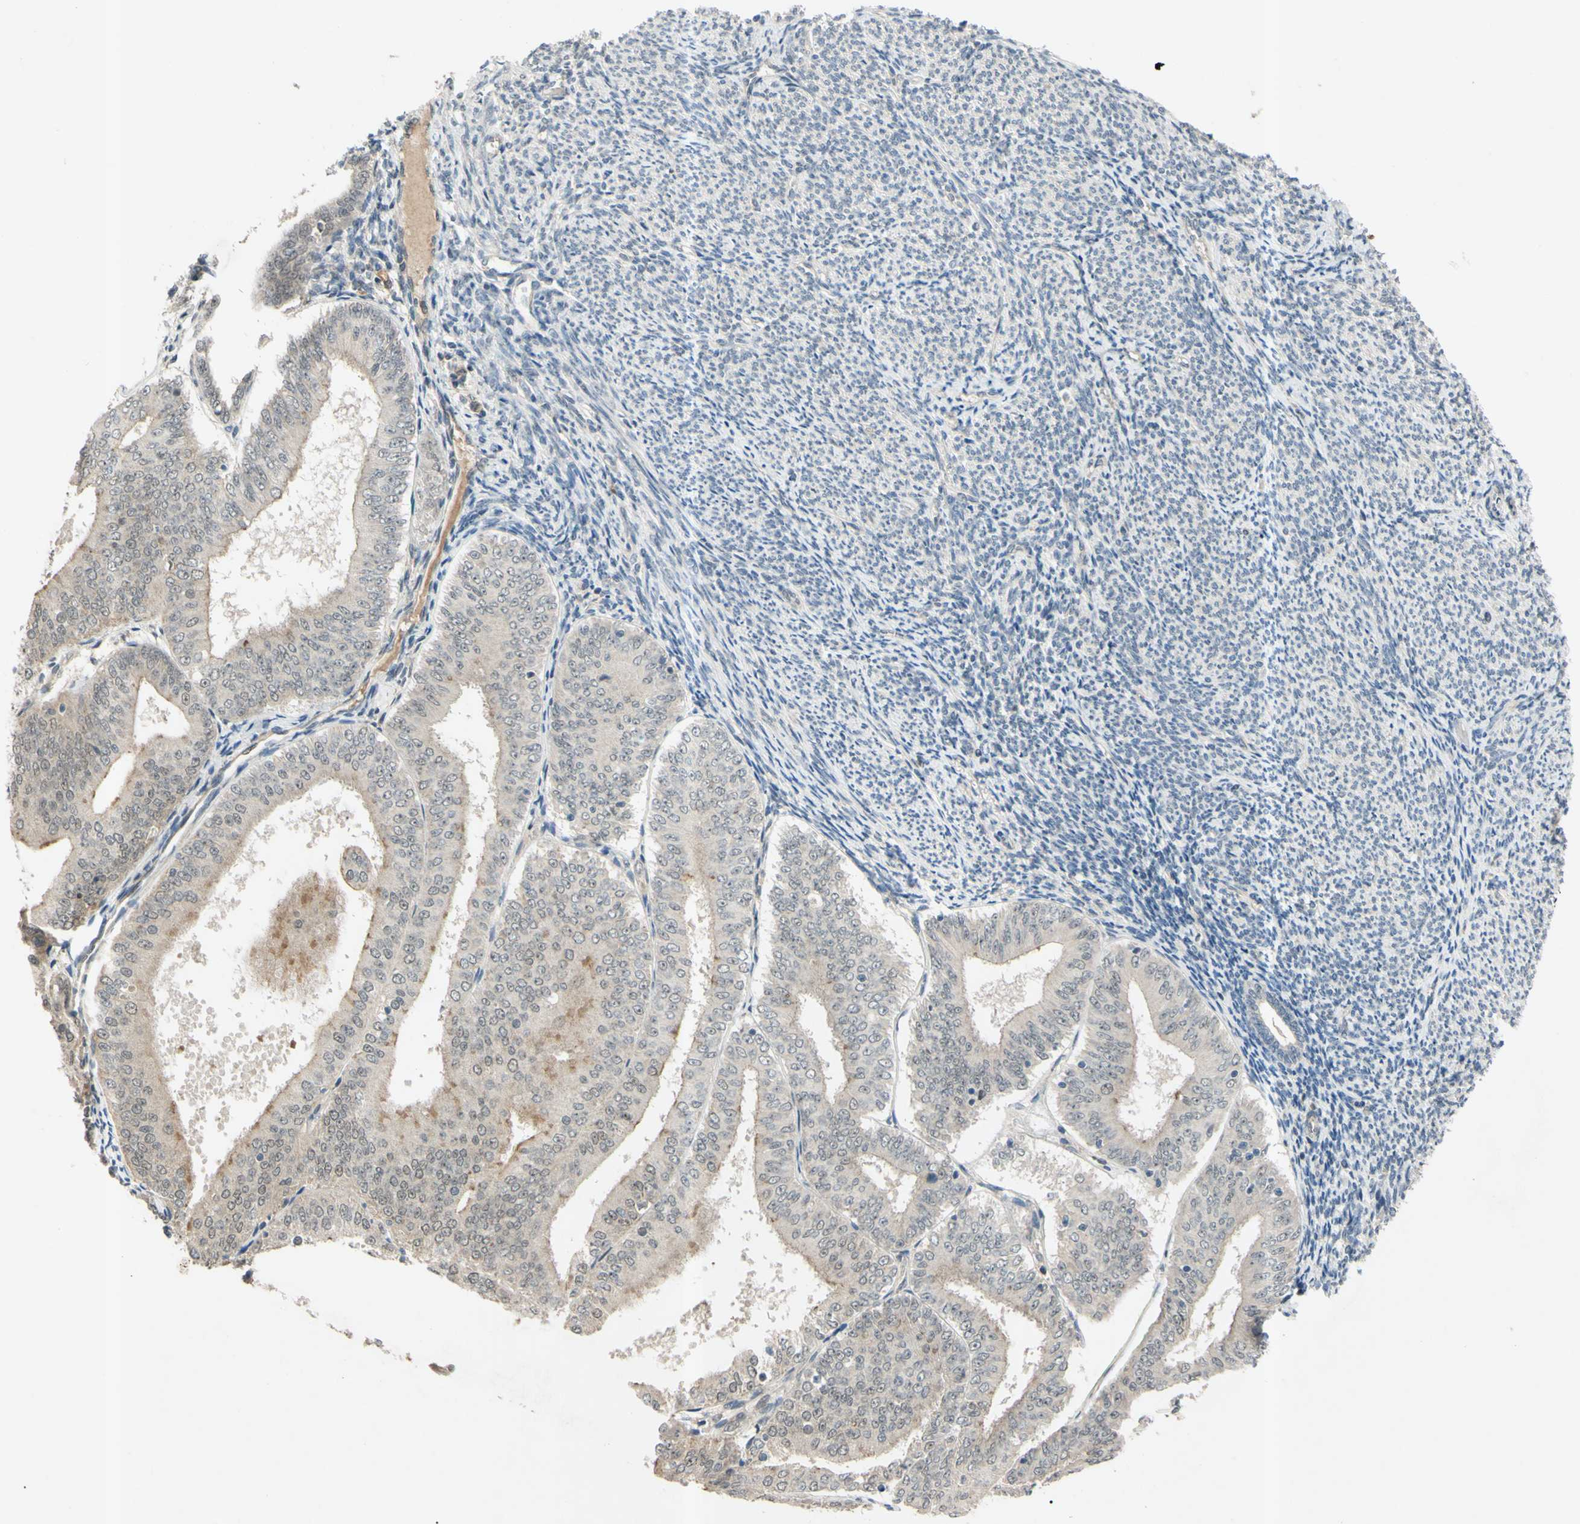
{"staining": {"intensity": "weak", "quantity": ">75%", "location": "cytoplasmic/membranous"}, "tissue": "endometrial cancer", "cell_type": "Tumor cells", "image_type": "cancer", "snomed": [{"axis": "morphology", "description": "Adenocarcinoma, NOS"}, {"axis": "topography", "description": "Endometrium"}], "caption": "There is low levels of weak cytoplasmic/membranous positivity in tumor cells of endometrial adenocarcinoma, as demonstrated by immunohistochemical staining (brown color).", "gene": "ALK", "patient": {"sex": "female", "age": 63}}